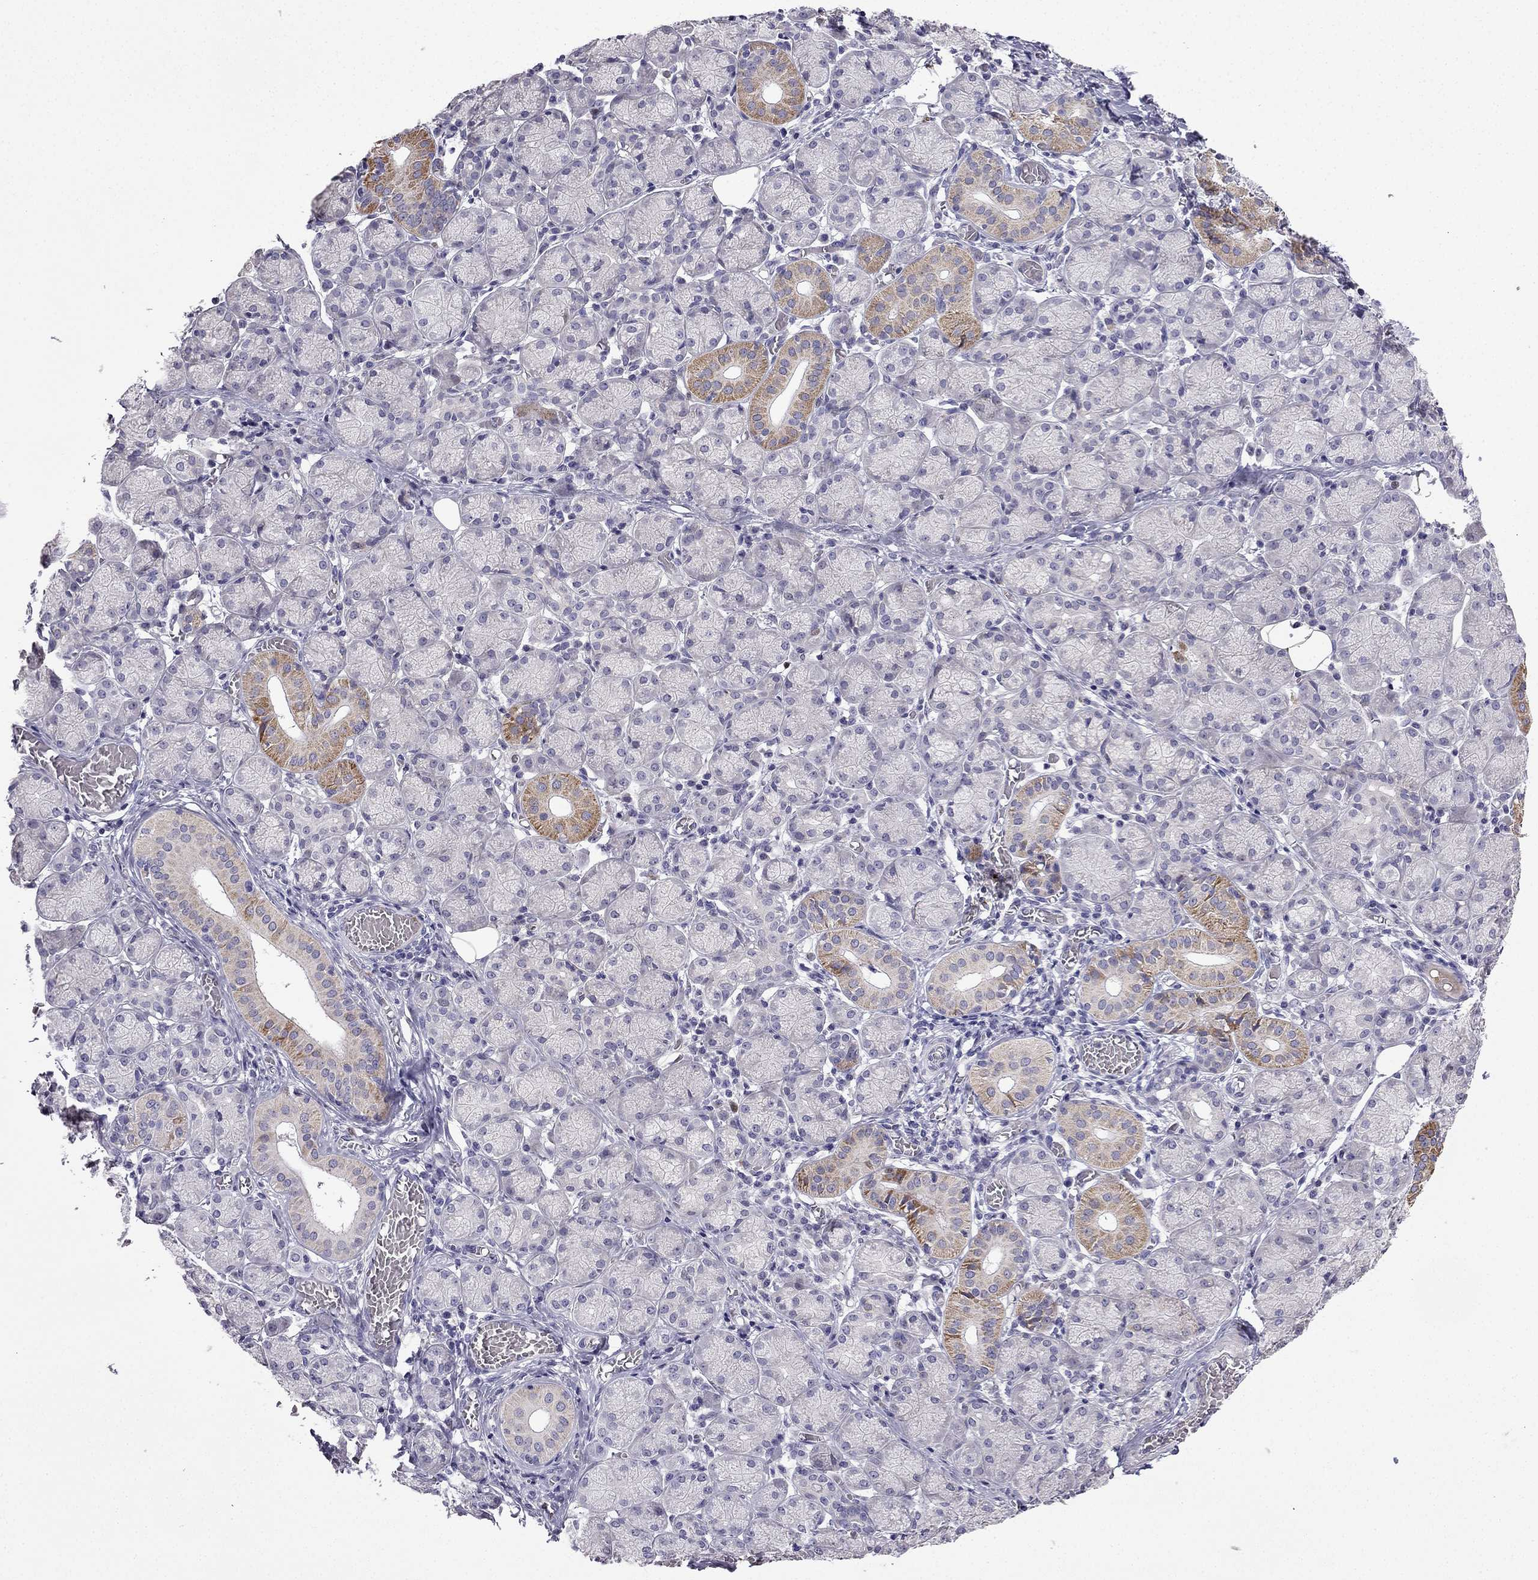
{"staining": {"intensity": "moderate", "quantity": "<25%", "location": "cytoplasmic/membranous"}, "tissue": "salivary gland", "cell_type": "Glandular cells", "image_type": "normal", "snomed": [{"axis": "morphology", "description": "Normal tissue, NOS"}, {"axis": "topography", "description": "Salivary gland"}, {"axis": "topography", "description": "Peripheral nerve tissue"}], "caption": "Protein expression analysis of benign human salivary gland reveals moderate cytoplasmic/membranous positivity in approximately <25% of glandular cells.", "gene": "UHRF1", "patient": {"sex": "female", "age": 24}}